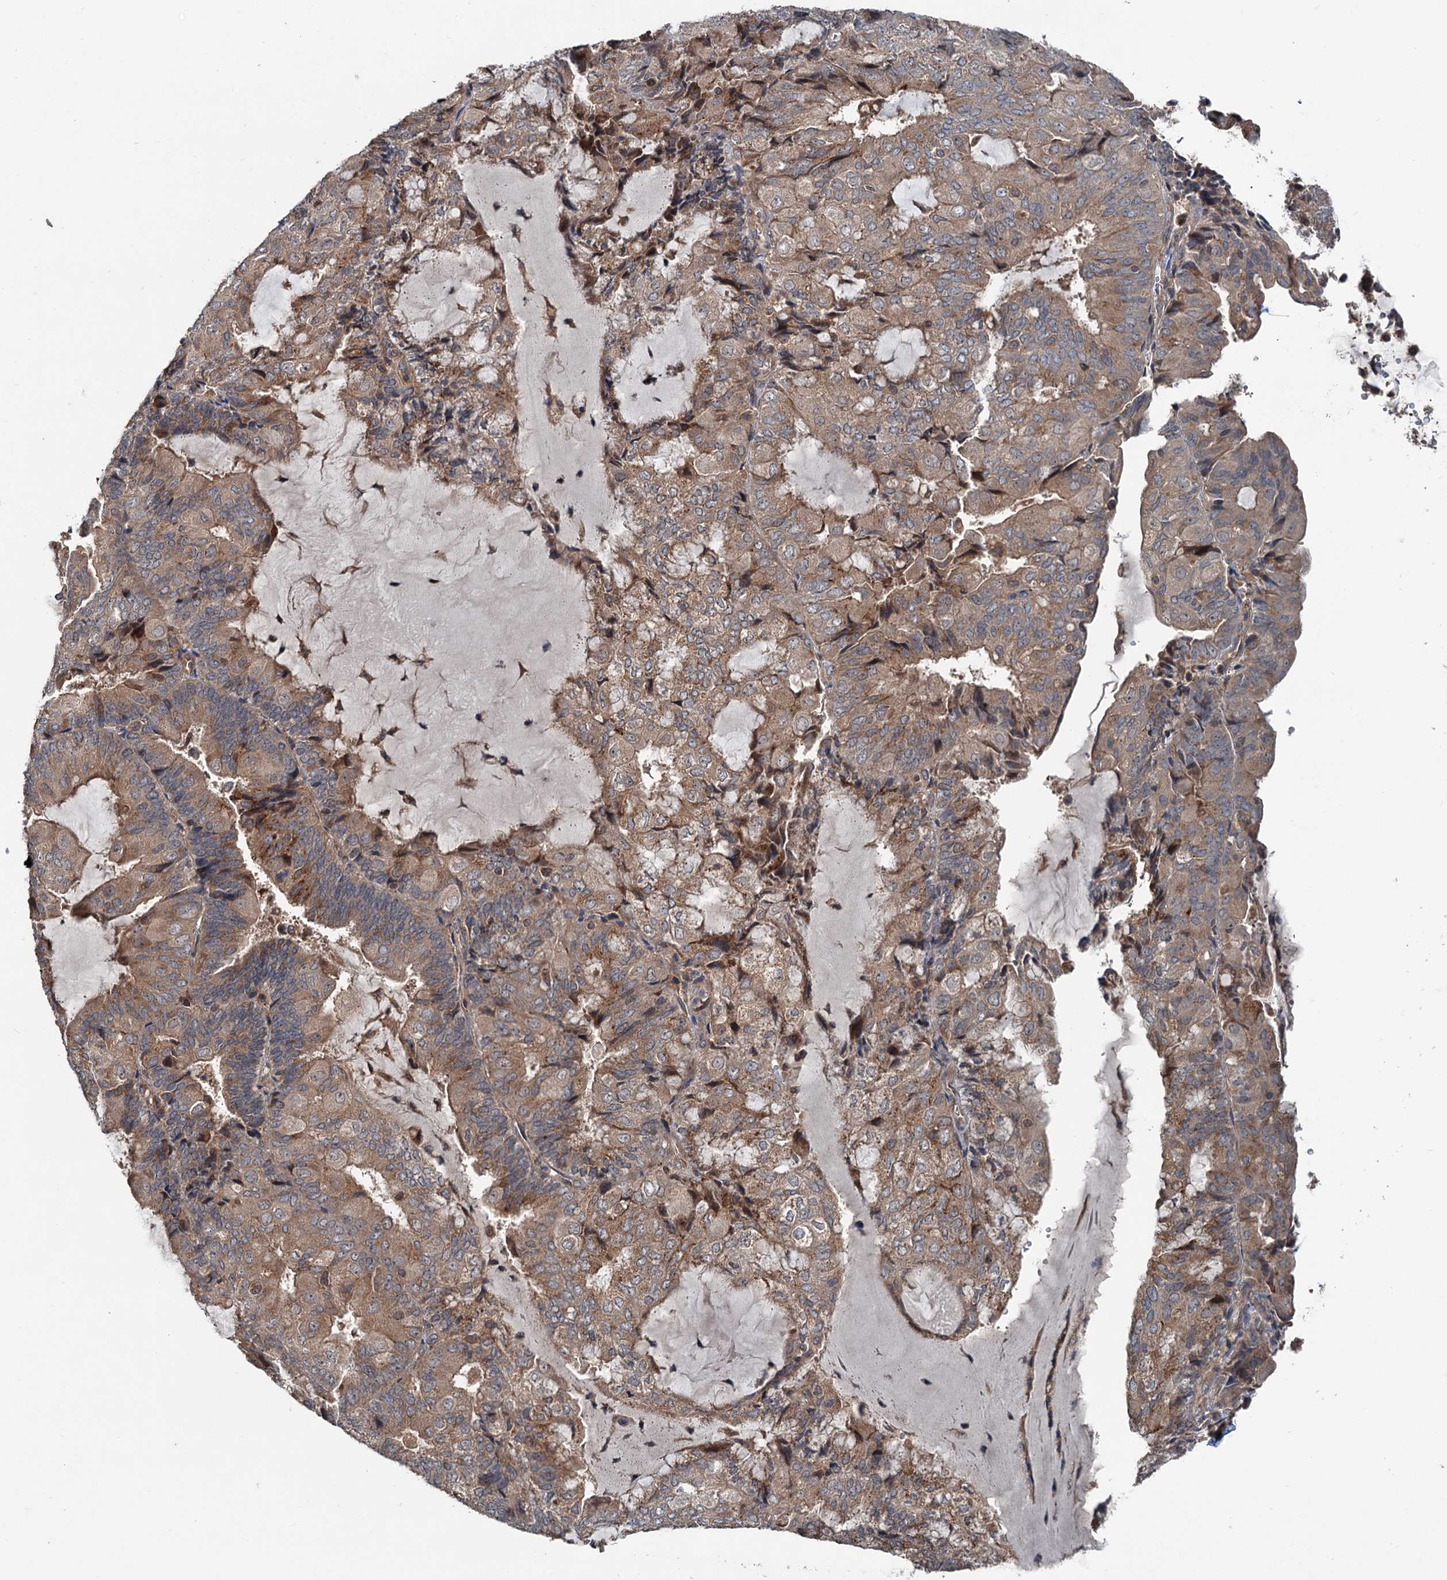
{"staining": {"intensity": "moderate", "quantity": ">75%", "location": "cytoplasmic/membranous"}, "tissue": "endometrial cancer", "cell_type": "Tumor cells", "image_type": "cancer", "snomed": [{"axis": "morphology", "description": "Adenocarcinoma, NOS"}, {"axis": "topography", "description": "Endometrium"}], "caption": "Endometrial adenocarcinoma stained for a protein (brown) reveals moderate cytoplasmic/membranous positive expression in approximately >75% of tumor cells.", "gene": "TEDC1", "patient": {"sex": "female", "age": 81}}